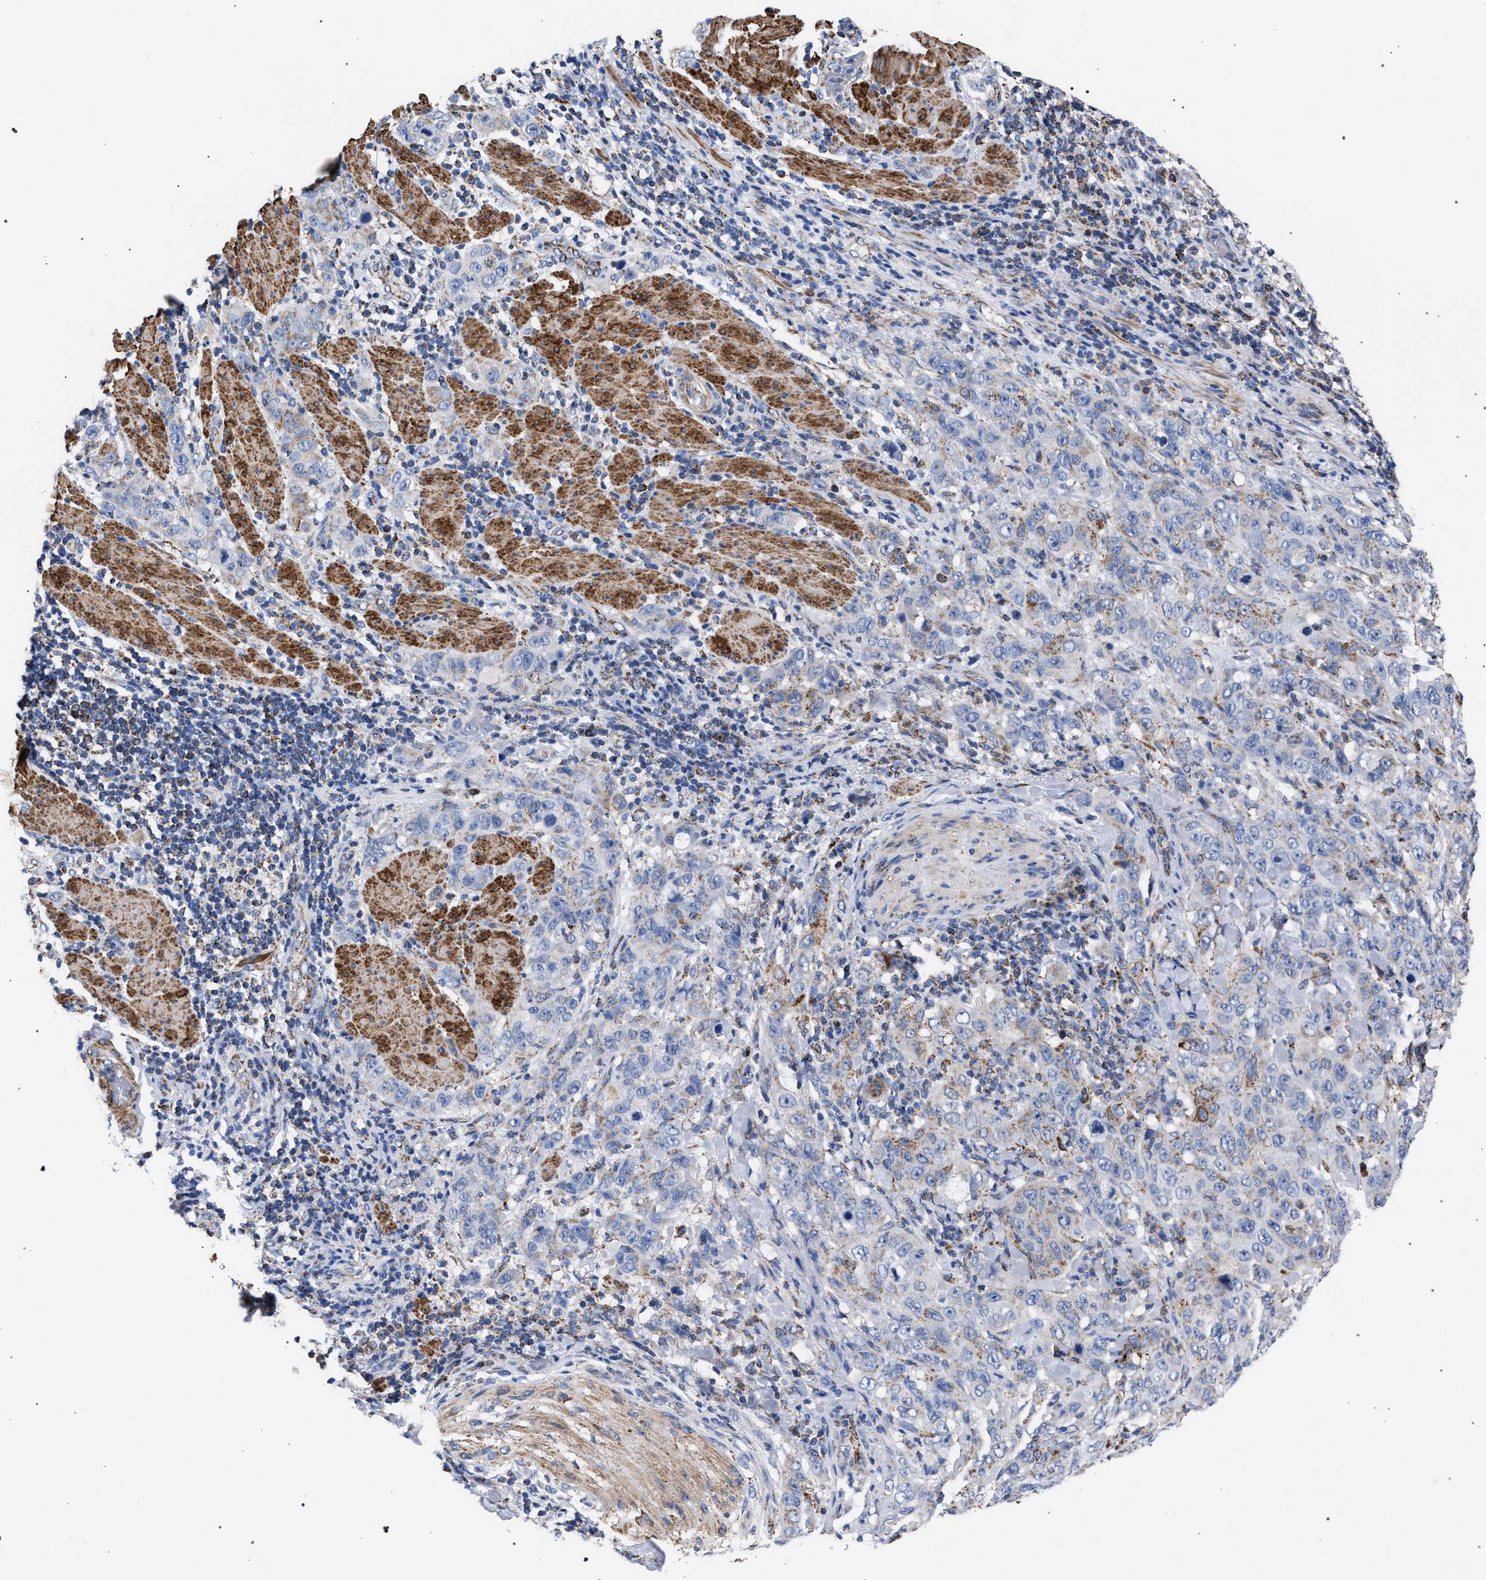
{"staining": {"intensity": "moderate", "quantity": "<25%", "location": "cytoplasmic/membranous"}, "tissue": "stomach cancer", "cell_type": "Tumor cells", "image_type": "cancer", "snomed": [{"axis": "morphology", "description": "Adenocarcinoma, NOS"}, {"axis": "topography", "description": "Stomach"}], "caption": "Stomach cancer (adenocarcinoma) tissue demonstrates moderate cytoplasmic/membranous positivity in approximately <25% of tumor cells", "gene": "ACADS", "patient": {"sex": "male", "age": 48}}